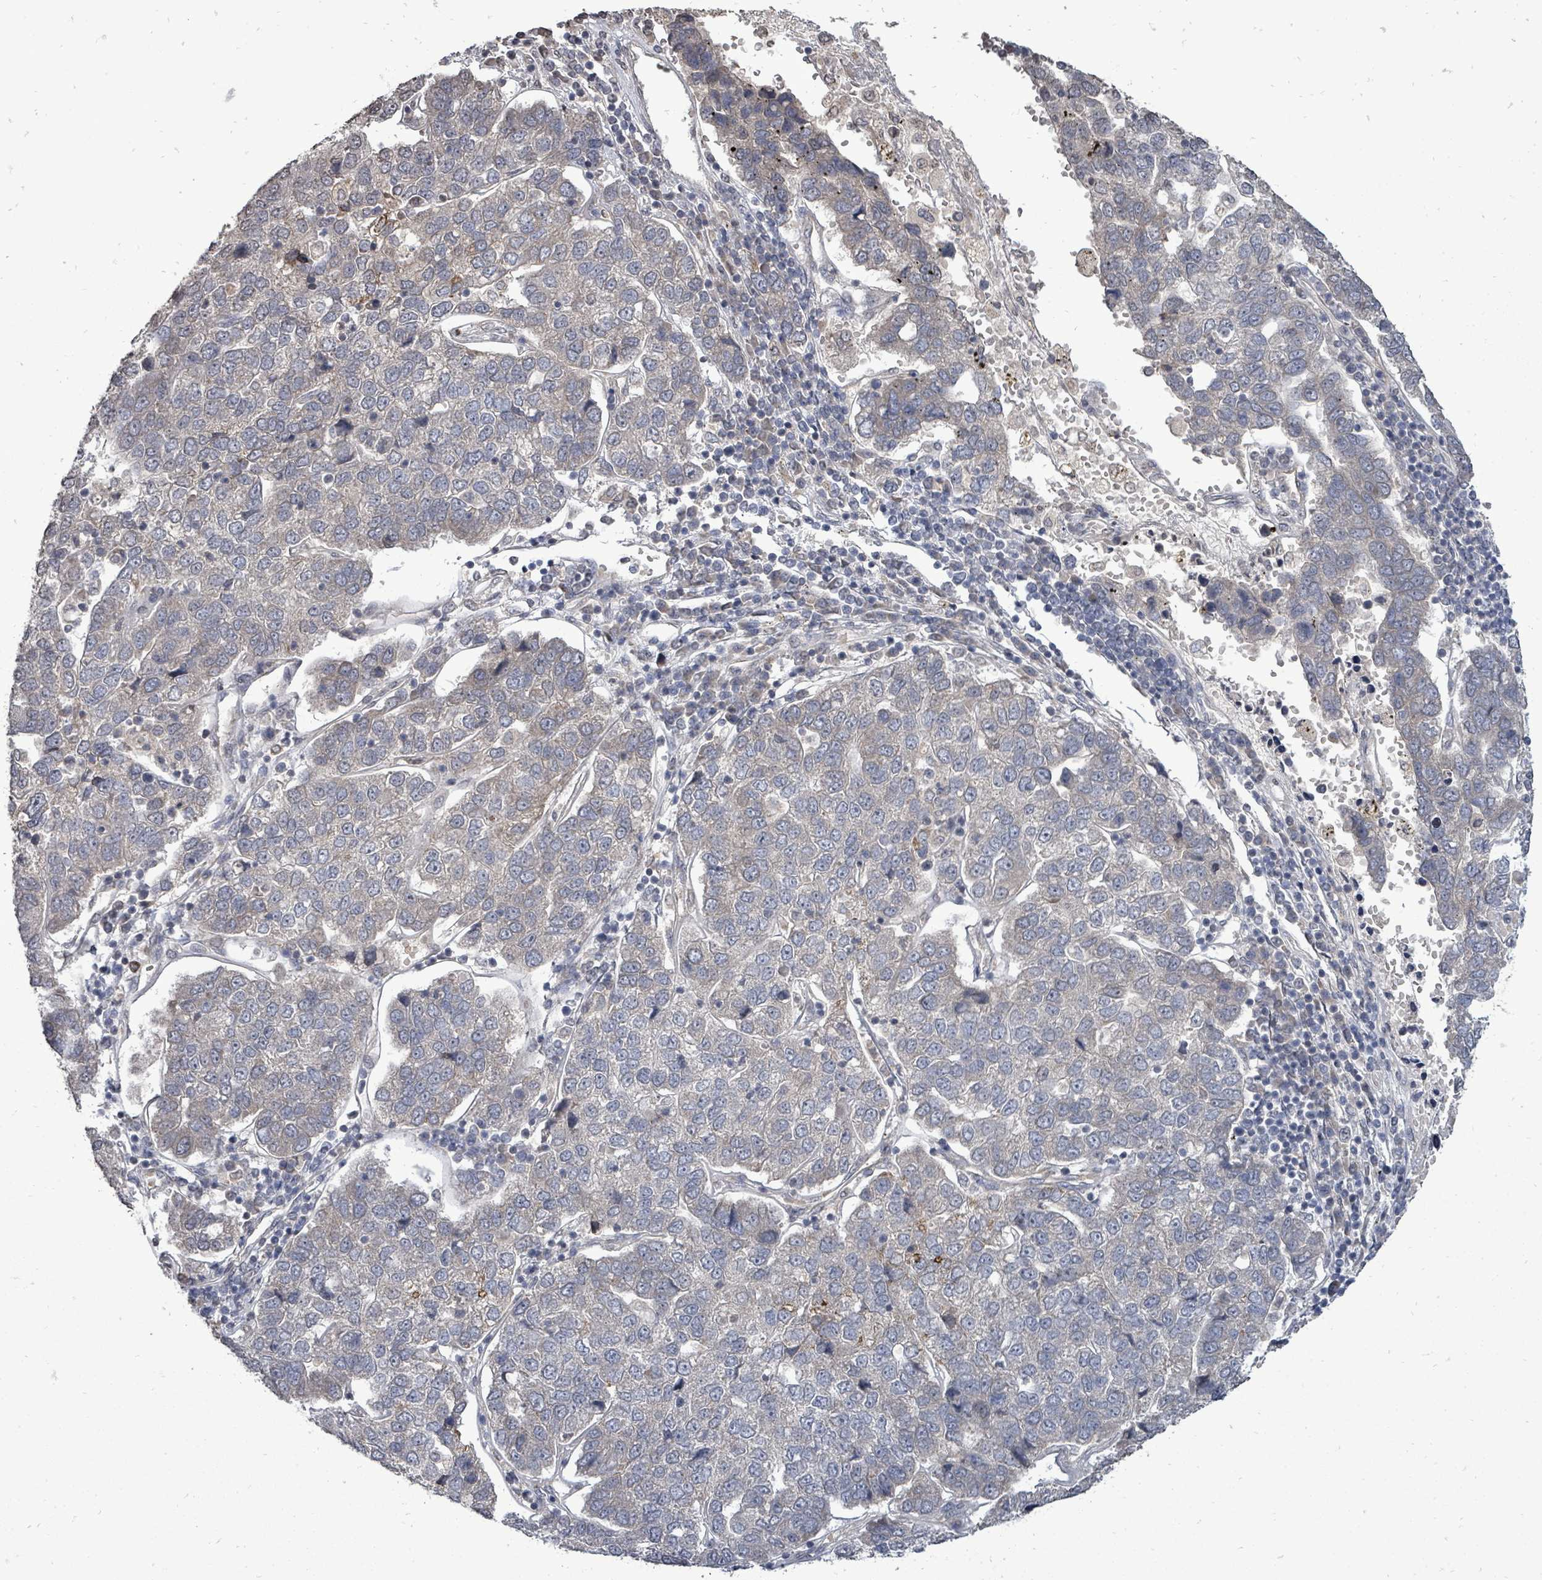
{"staining": {"intensity": "negative", "quantity": "none", "location": "none"}, "tissue": "pancreatic cancer", "cell_type": "Tumor cells", "image_type": "cancer", "snomed": [{"axis": "morphology", "description": "Adenocarcinoma, NOS"}, {"axis": "topography", "description": "Pancreas"}], "caption": "DAB immunohistochemical staining of pancreatic cancer (adenocarcinoma) displays no significant expression in tumor cells.", "gene": "RALGAPB", "patient": {"sex": "female", "age": 61}}